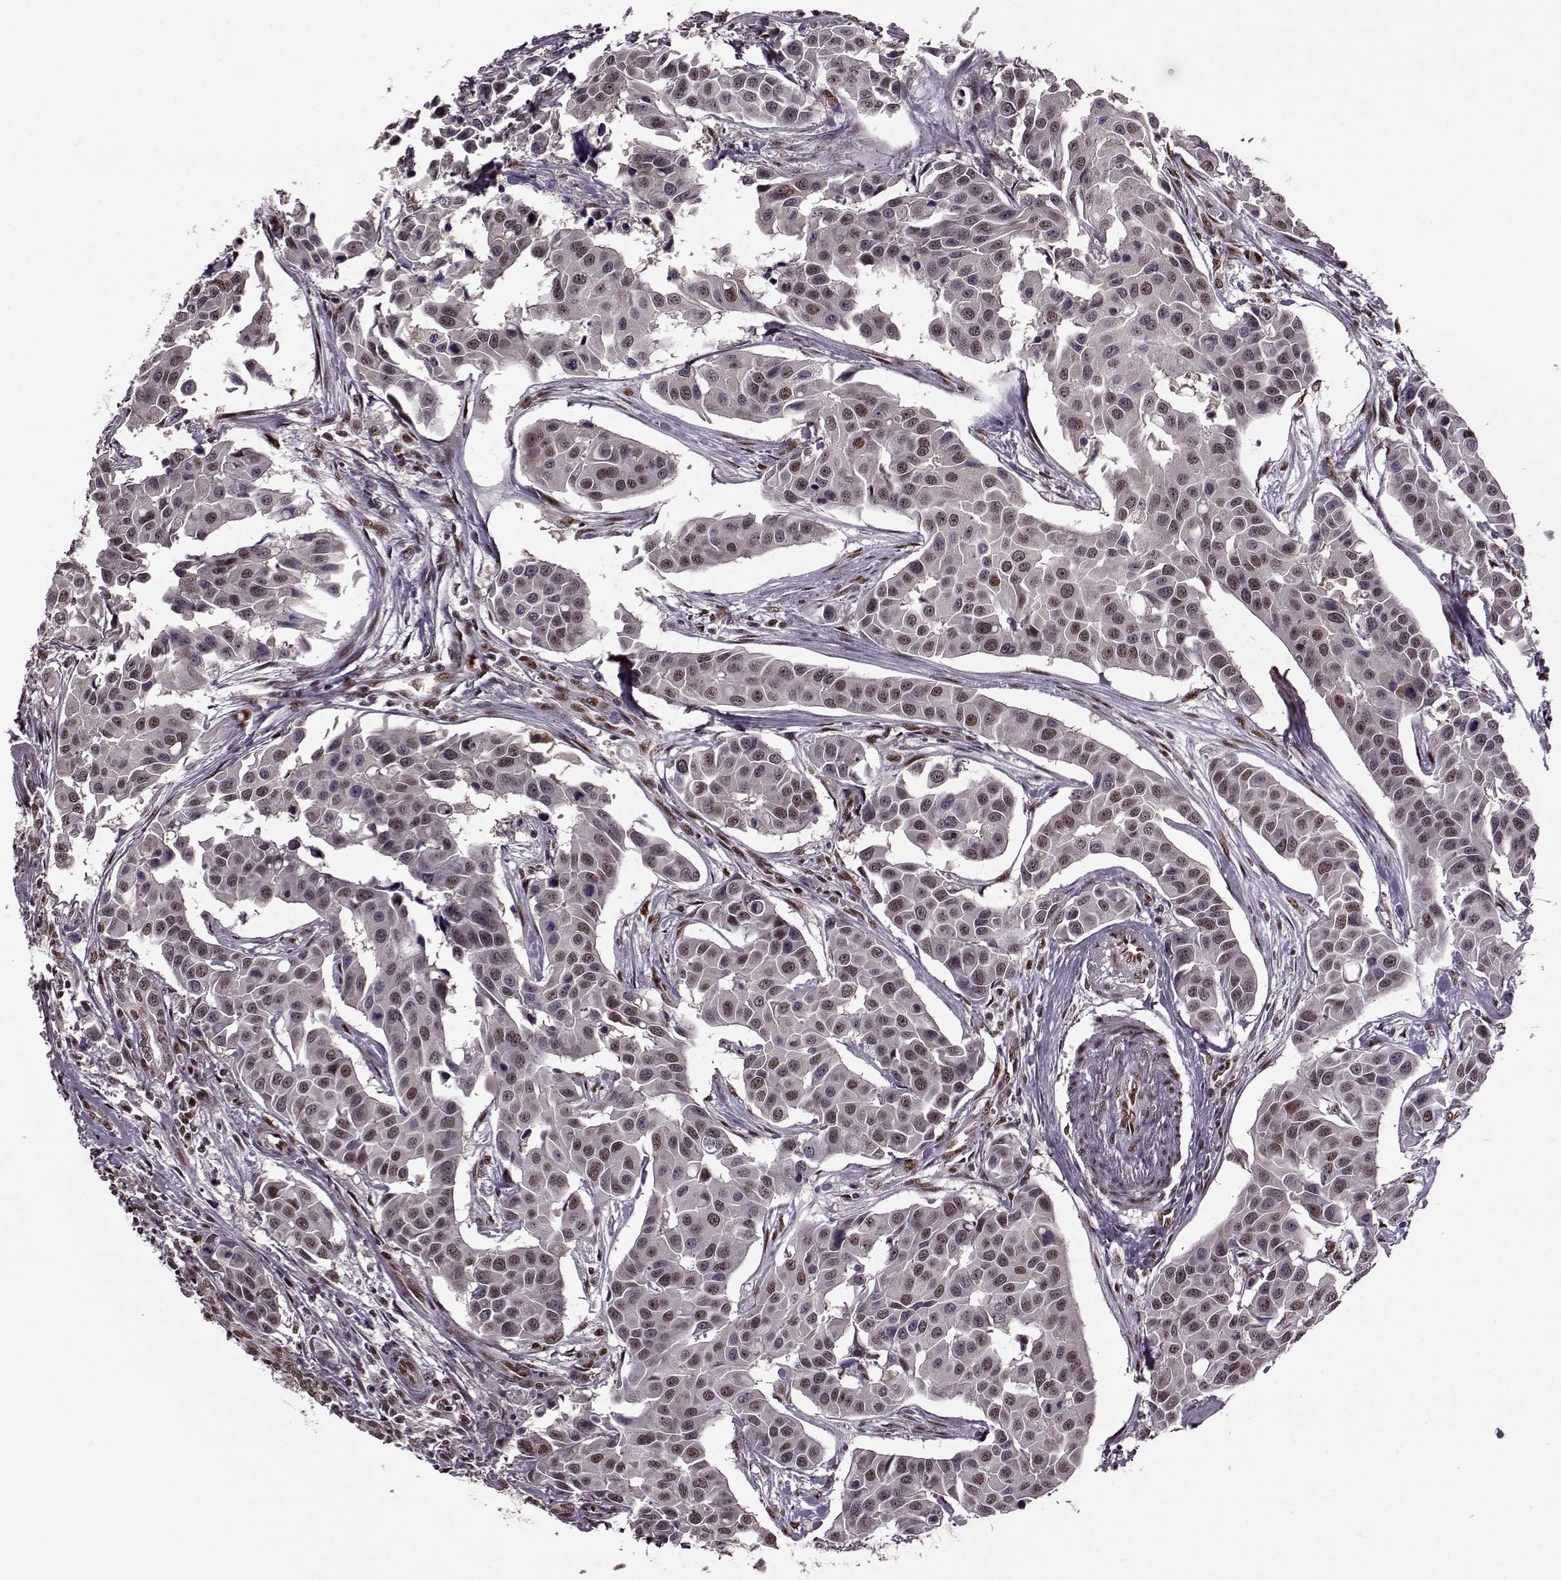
{"staining": {"intensity": "weak", "quantity": "25%-75%", "location": "nuclear"}, "tissue": "head and neck cancer", "cell_type": "Tumor cells", "image_type": "cancer", "snomed": [{"axis": "morphology", "description": "Adenocarcinoma, NOS"}, {"axis": "topography", "description": "Head-Neck"}], "caption": "DAB (3,3'-diaminobenzidine) immunohistochemical staining of head and neck adenocarcinoma displays weak nuclear protein staining in about 25%-75% of tumor cells.", "gene": "FTO", "patient": {"sex": "male", "age": 76}}